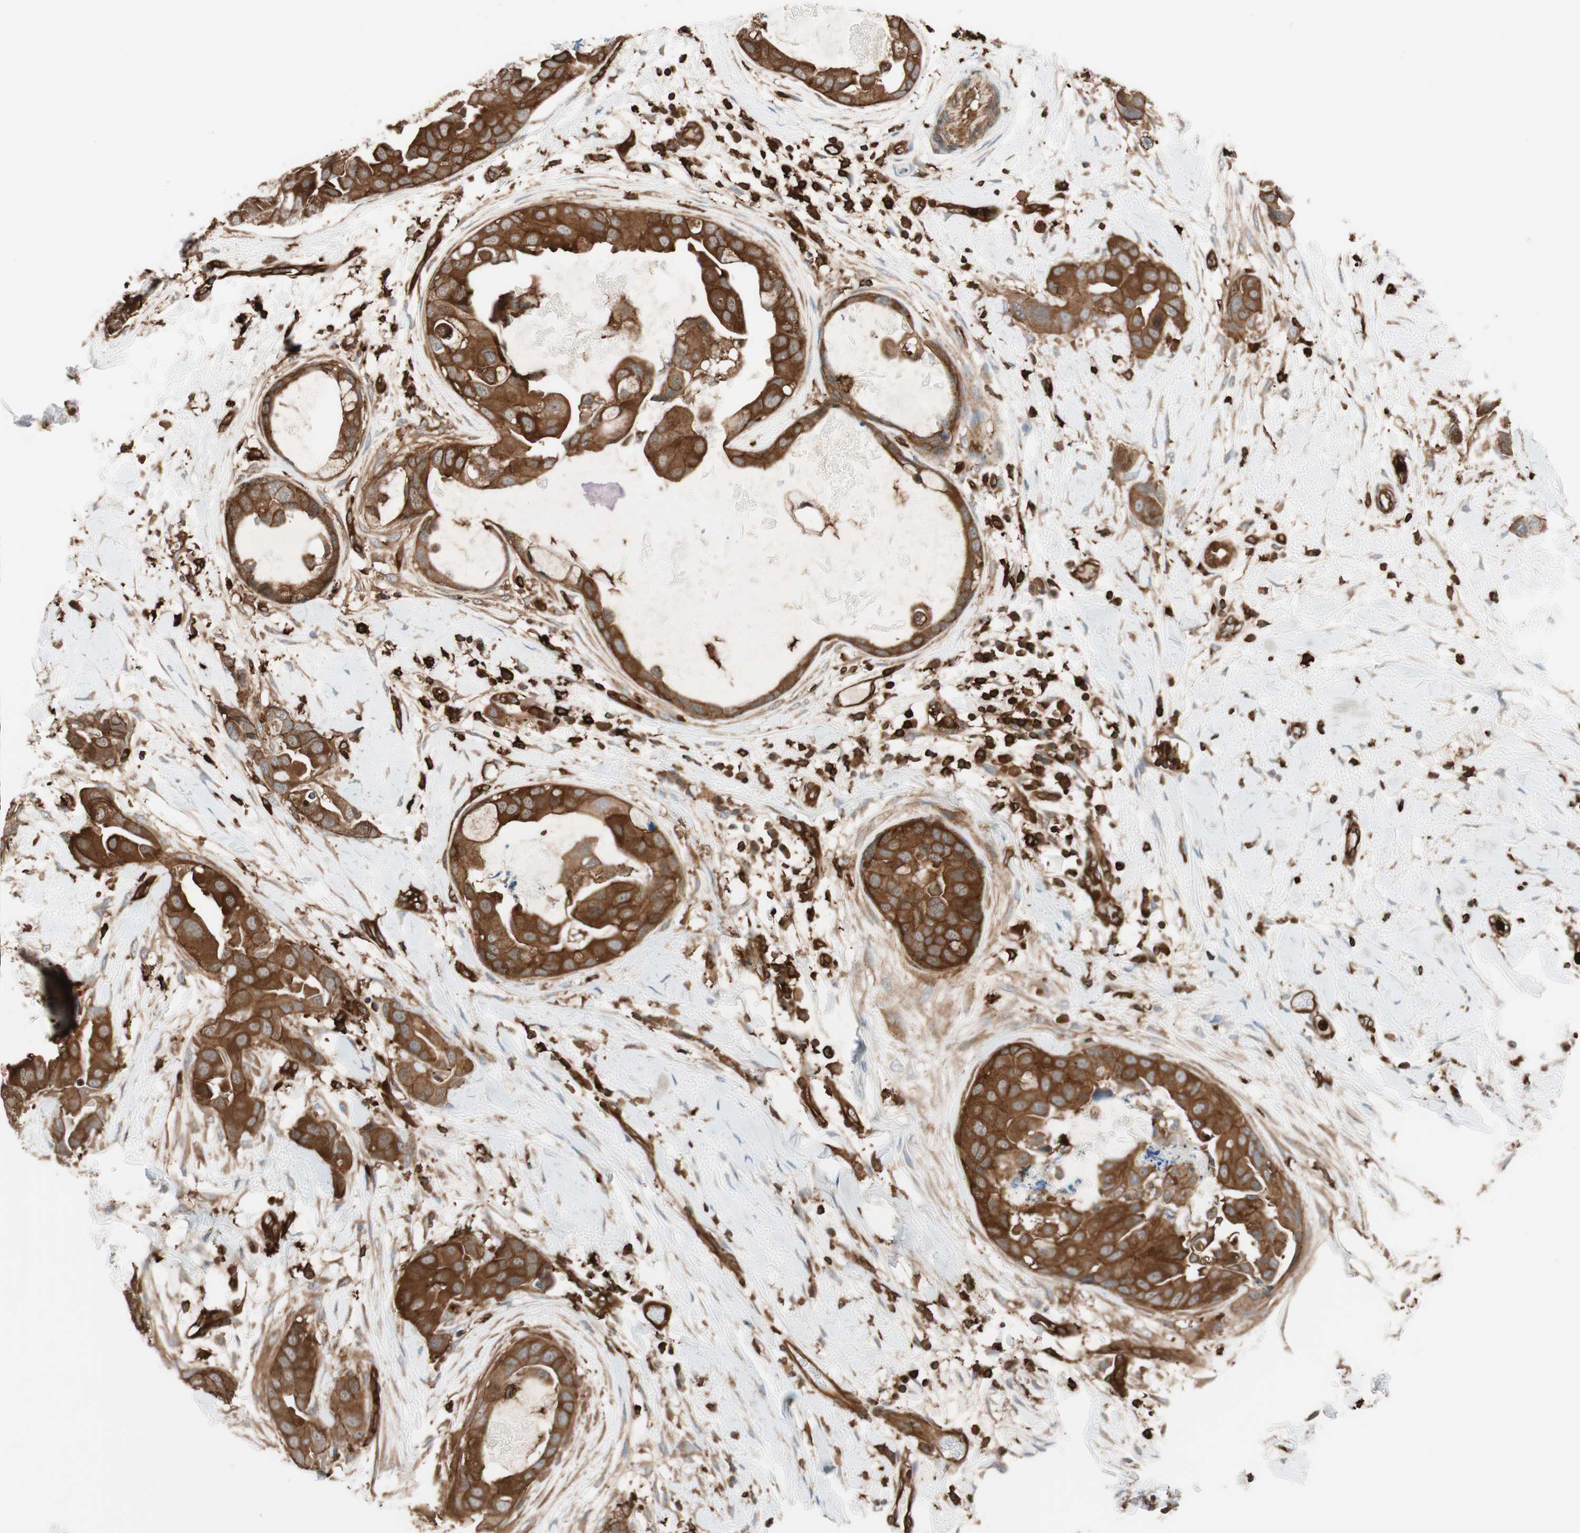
{"staining": {"intensity": "strong", "quantity": ">75%", "location": "cytoplasmic/membranous"}, "tissue": "breast cancer", "cell_type": "Tumor cells", "image_type": "cancer", "snomed": [{"axis": "morphology", "description": "Duct carcinoma"}, {"axis": "topography", "description": "Breast"}], "caption": "IHC (DAB) staining of invasive ductal carcinoma (breast) exhibits strong cytoplasmic/membranous protein positivity in about >75% of tumor cells.", "gene": "VASP", "patient": {"sex": "female", "age": 40}}